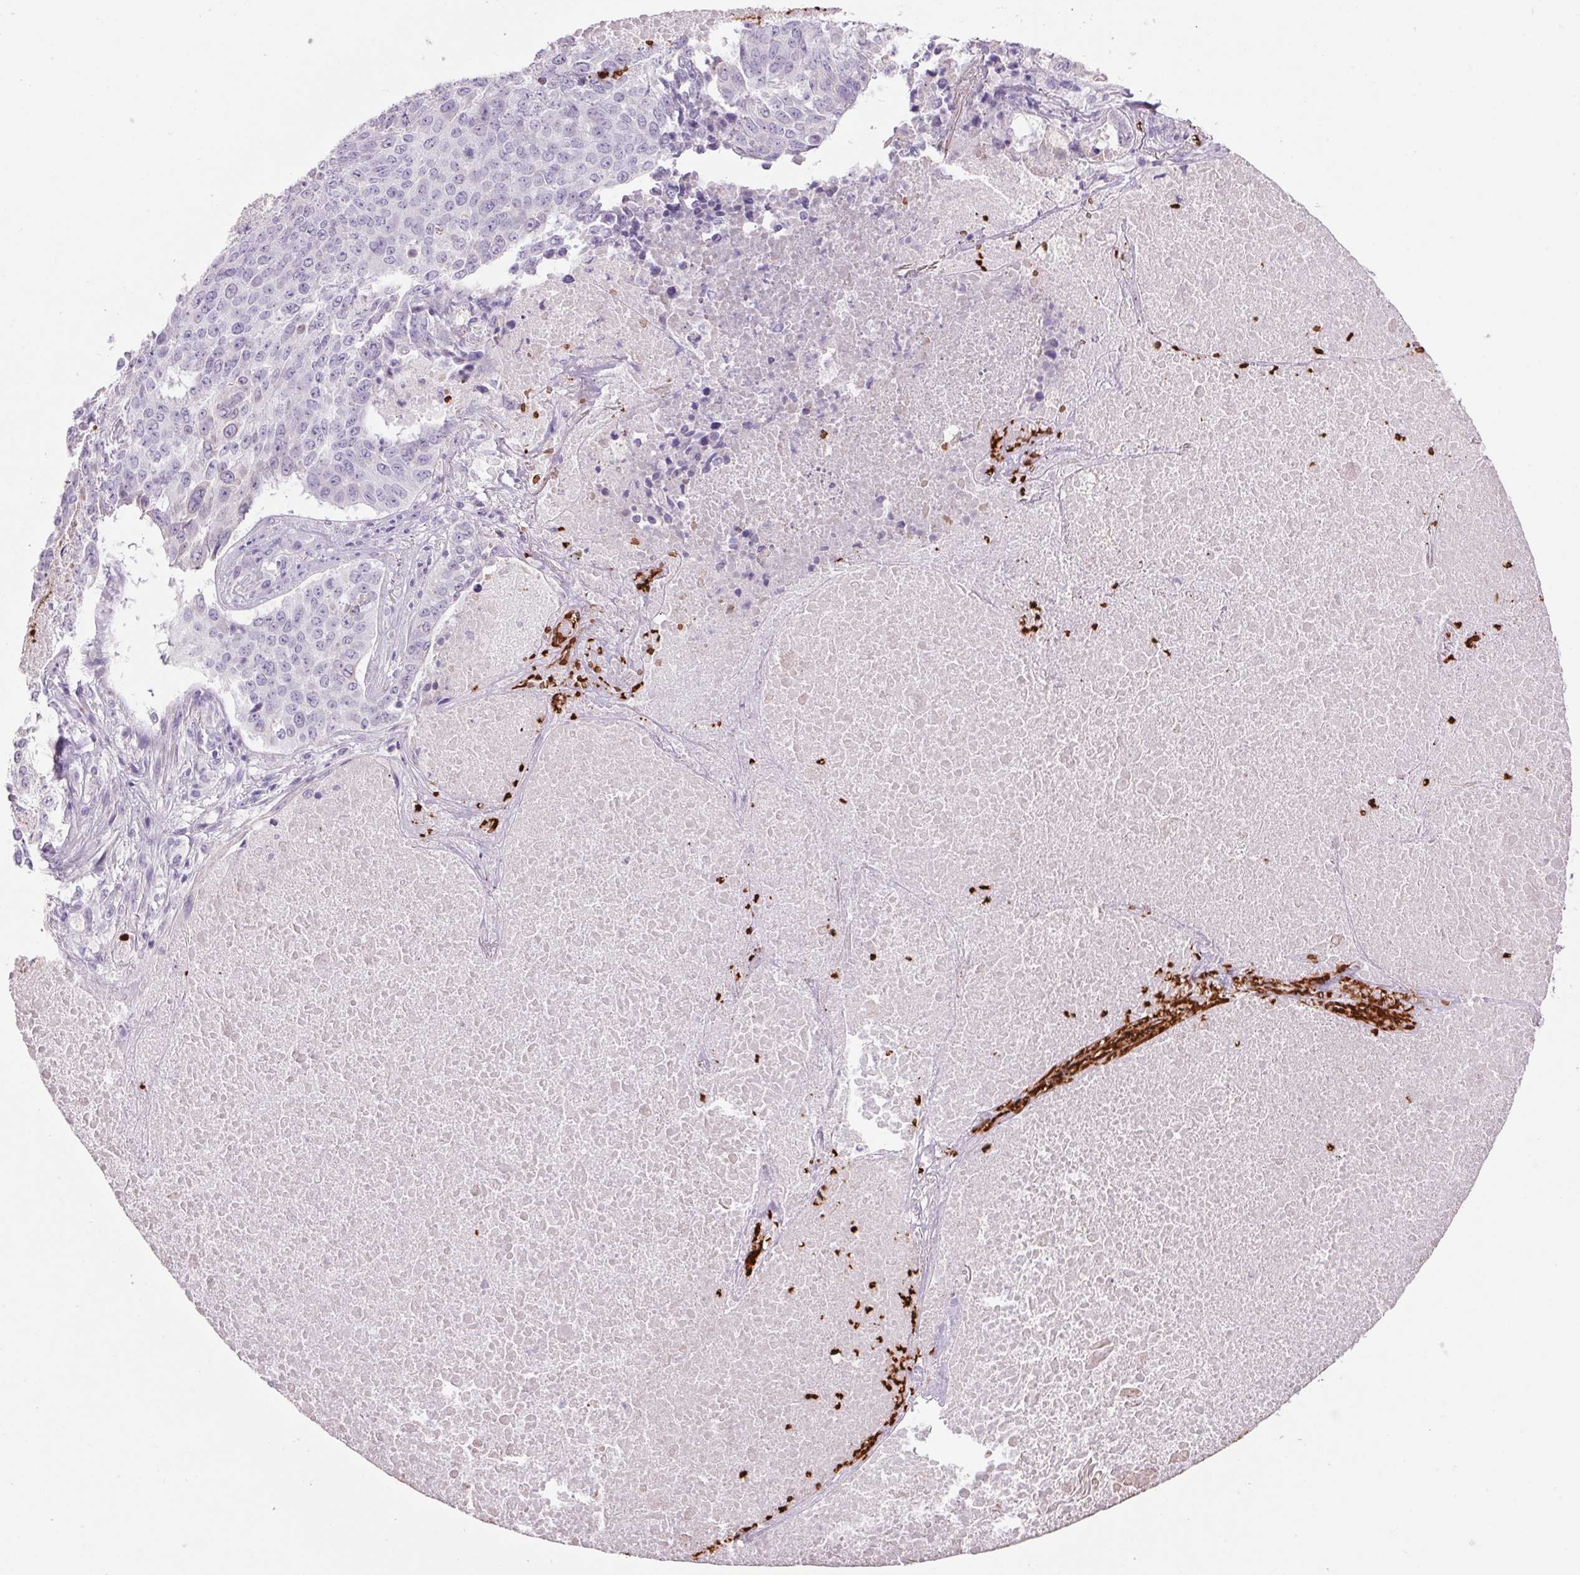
{"staining": {"intensity": "negative", "quantity": "none", "location": "none"}, "tissue": "lung cancer", "cell_type": "Tumor cells", "image_type": "cancer", "snomed": [{"axis": "morphology", "description": "Normal tissue, NOS"}, {"axis": "morphology", "description": "Squamous cell carcinoma, NOS"}, {"axis": "topography", "description": "Bronchus"}, {"axis": "topography", "description": "Lung"}], "caption": "Tumor cells are negative for protein expression in human lung cancer.", "gene": "HBQ1", "patient": {"sex": "male", "age": 64}}